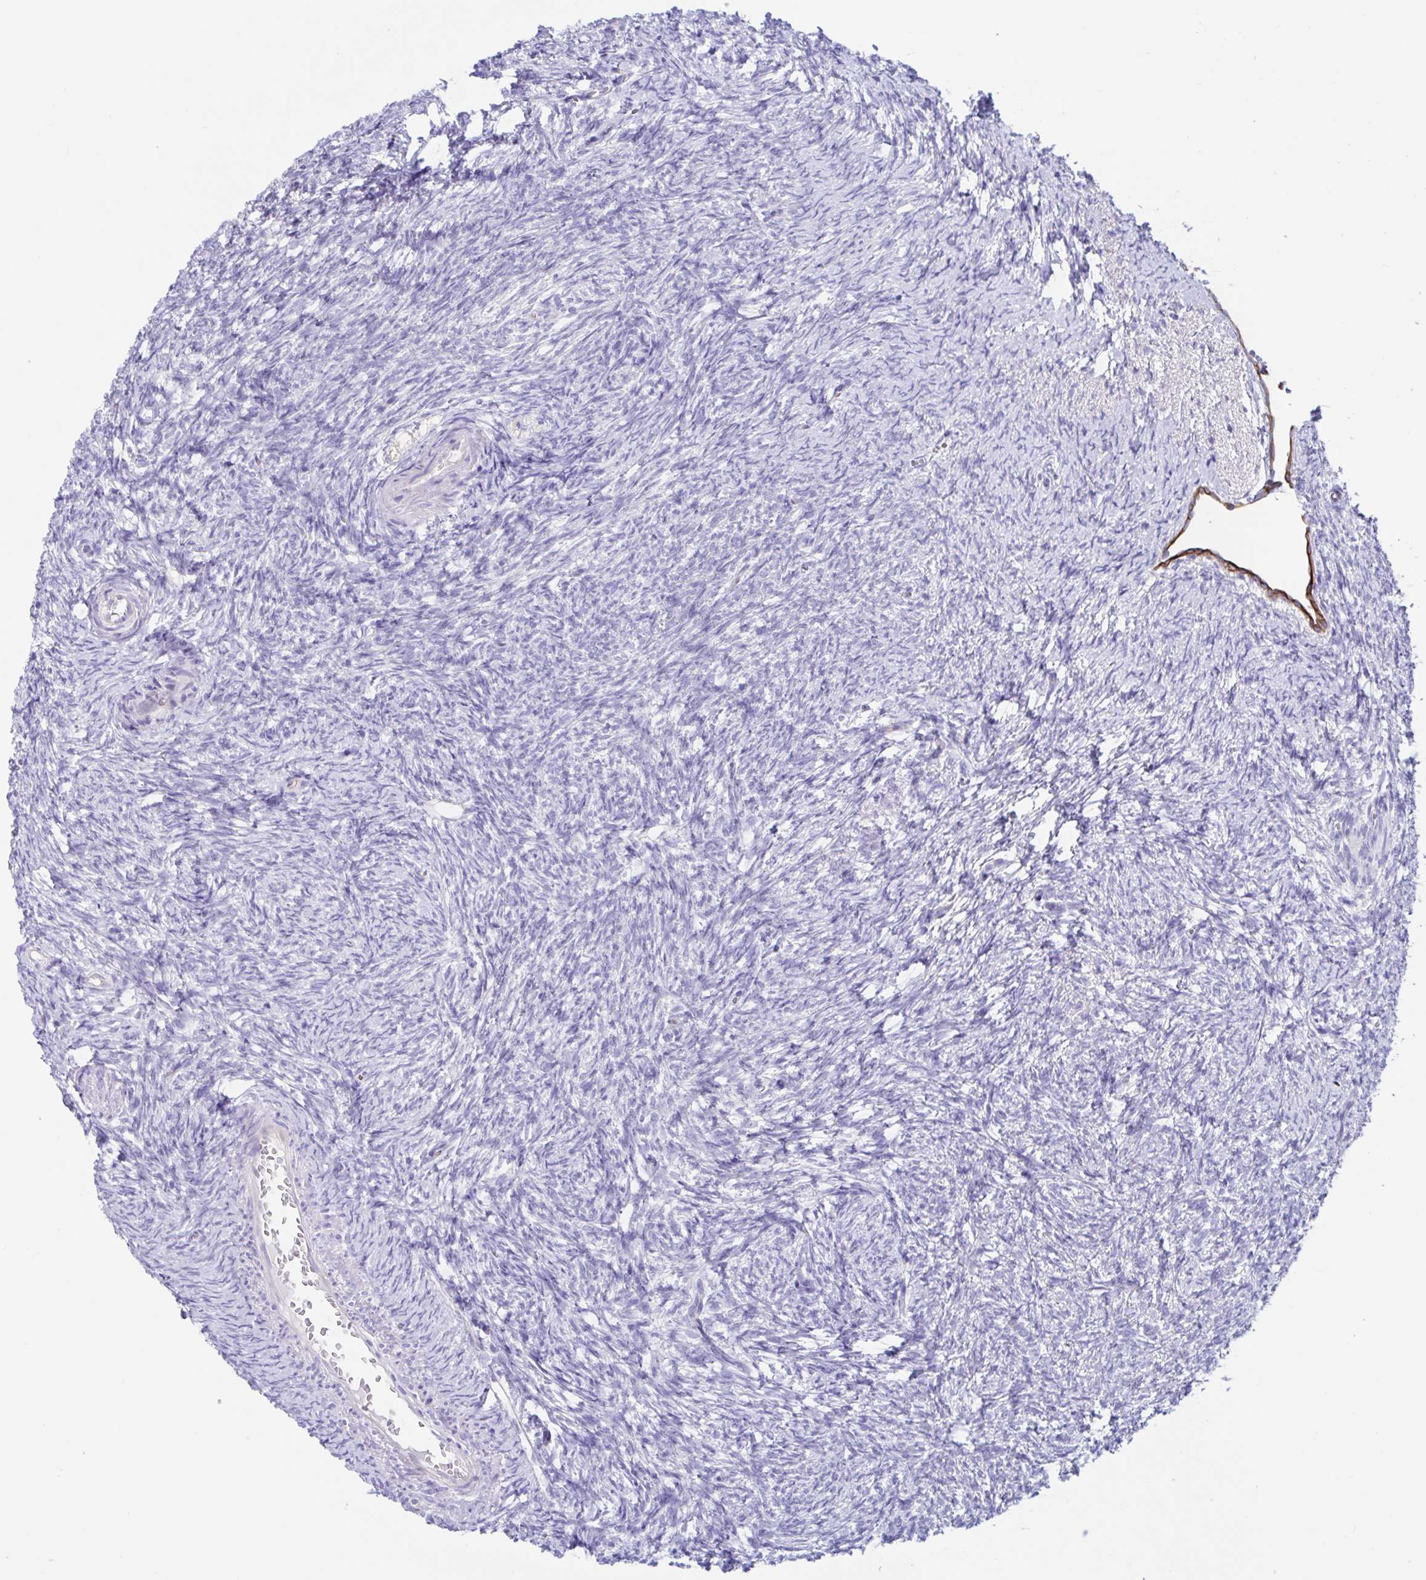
{"staining": {"intensity": "negative", "quantity": "none", "location": "none"}, "tissue": "ovary", "cell_type": "Follicle cells", "image_type": "normal", "snomed": [{"axis": "morphology", "description": "Normal tissue, NOS"}, {"axis": "topography", "description": "Ovary"}], "caption": "There is no significant positivity in follicle cells of ovary. (DAB IHC, high magnification).", "gene": "OR6N2", "patient": {"sex": "female", "age": 41}}